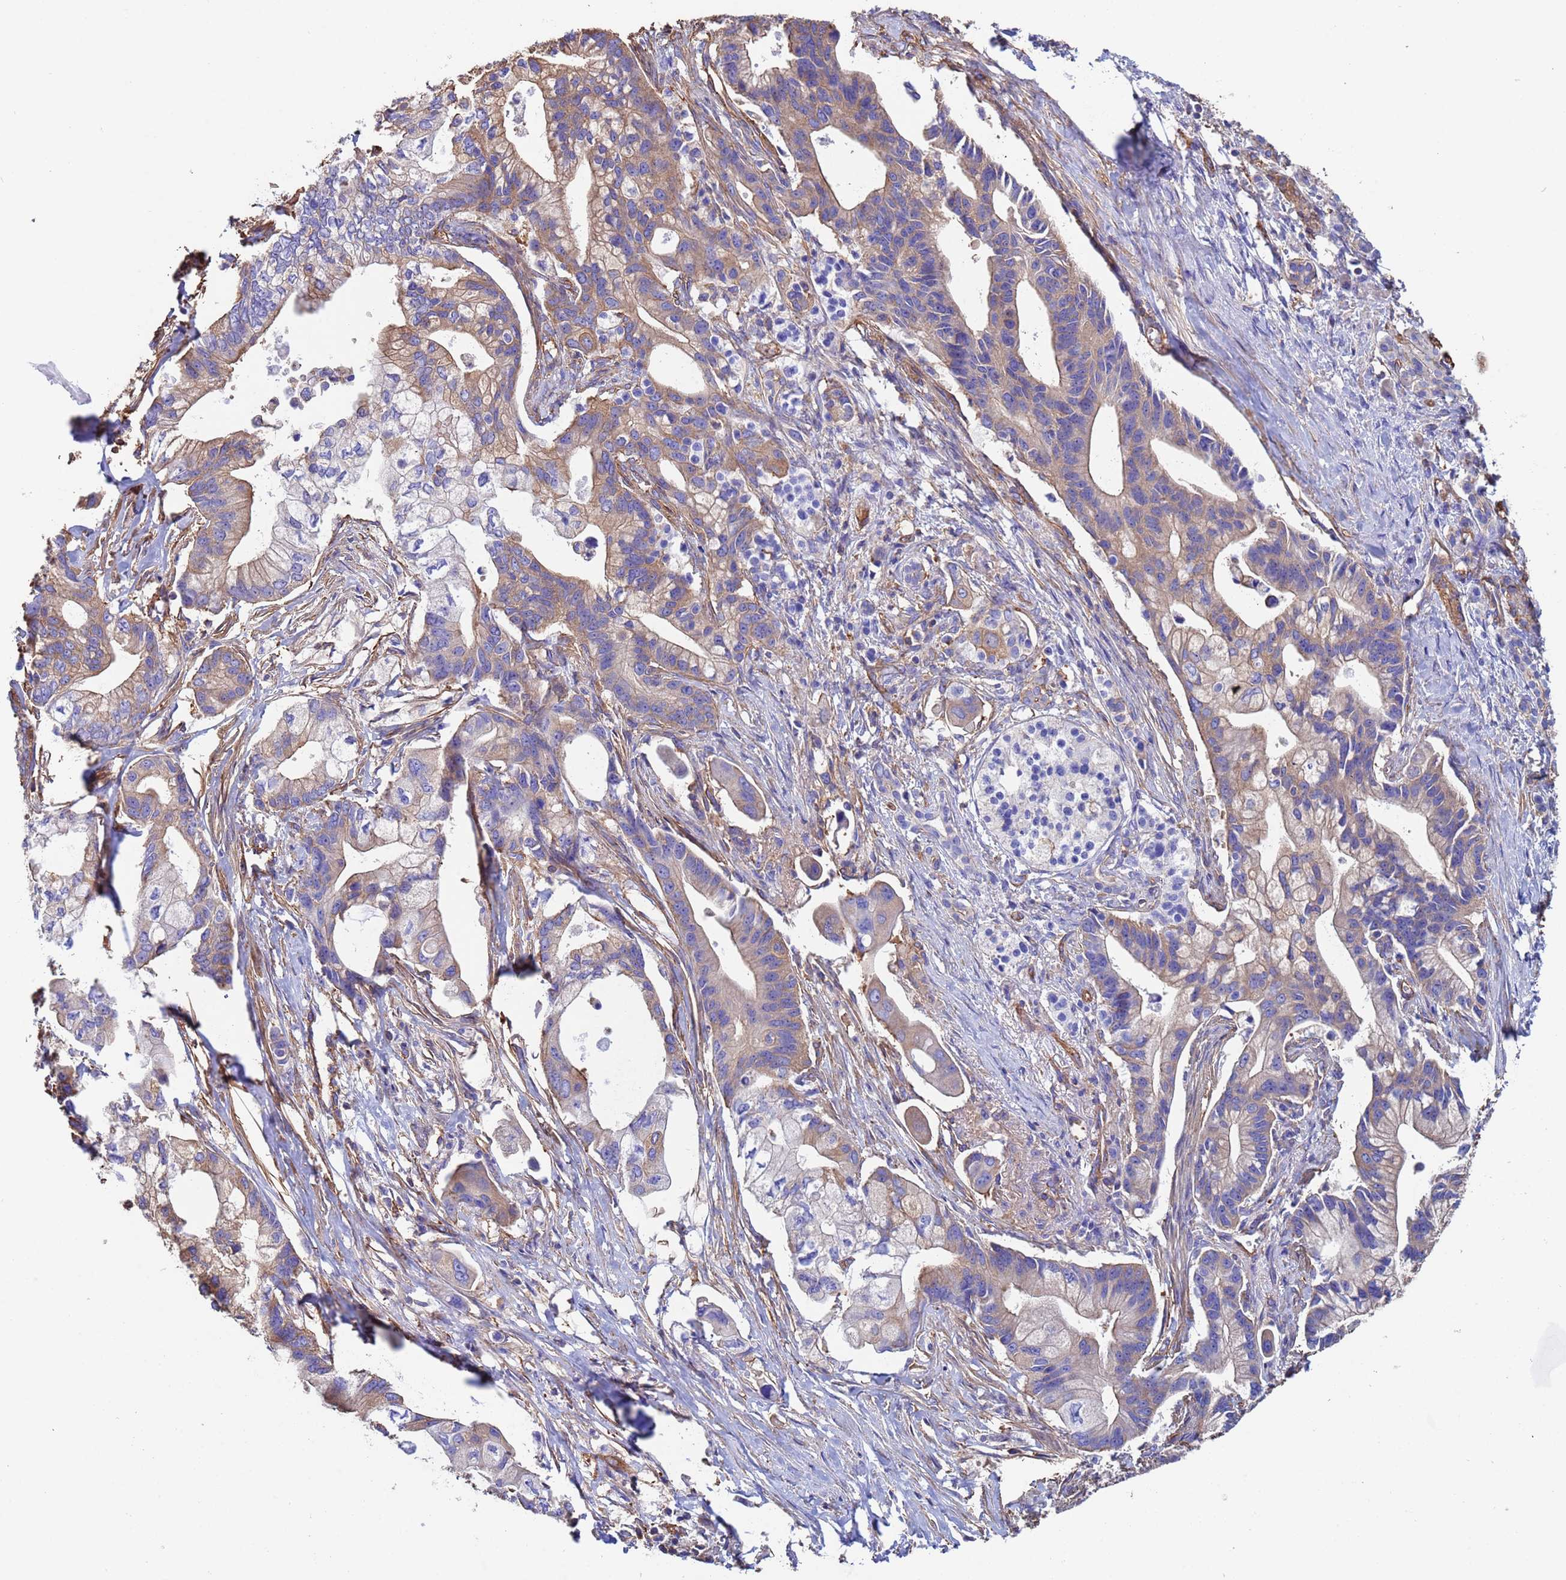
{"staining": {"intensity": "moderate", "quantity": "25%-75%", "location": "cytoplasmic/membranous"}, "tissue": "pancreatic cancer", "cell_type": "Tumor cells", "image_type": "cancer", "snomed": [{"axis": "morphology", "description": "Adenocarcinoma, NOS"}, {"axis": "topography", "description": "Pancreas"}], "caption": "The immunohistochemical stain labels moderate cytoplasmic/membranous positivity in tumor cells of pancreatic adenocarcinoma tissue.", "gene": "MYL12A", "patient": {"sex": "male", "age": 68}}